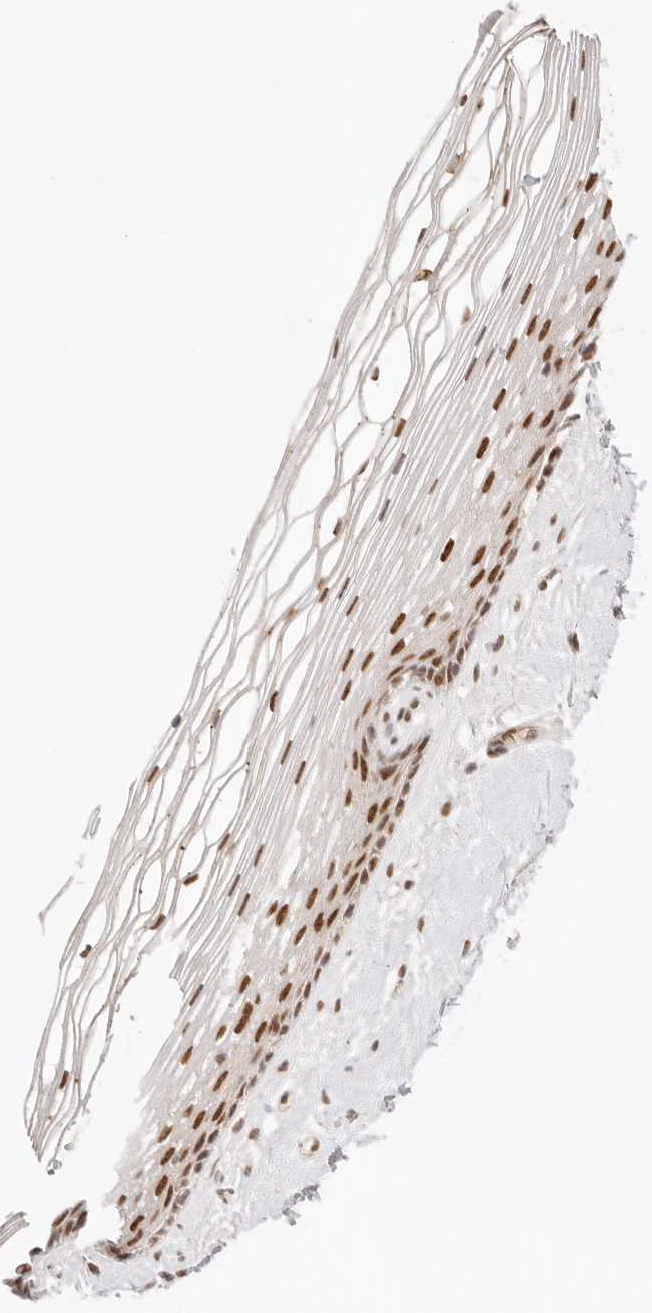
{"staining": {"intensity": "moderate", "quantity": ">75%", "location": "nuclear"}, "tissue": "vagina", "cell_type": "Squamous epithelial cells", "image_type": "normal", "snomed": [{"axis": "morphology", "description": "Normal tissue, NOS"}, {"axis": "topography", "description": "Vagina"}], "caption": "Immunohistochemistry (DAB) staining of benign human vagina reveals moderate nuclear protein staining in about >75% of squamous epithelial cells.", "gene": "HOXC5", "patient": {"sex": "female", "age": 46}}